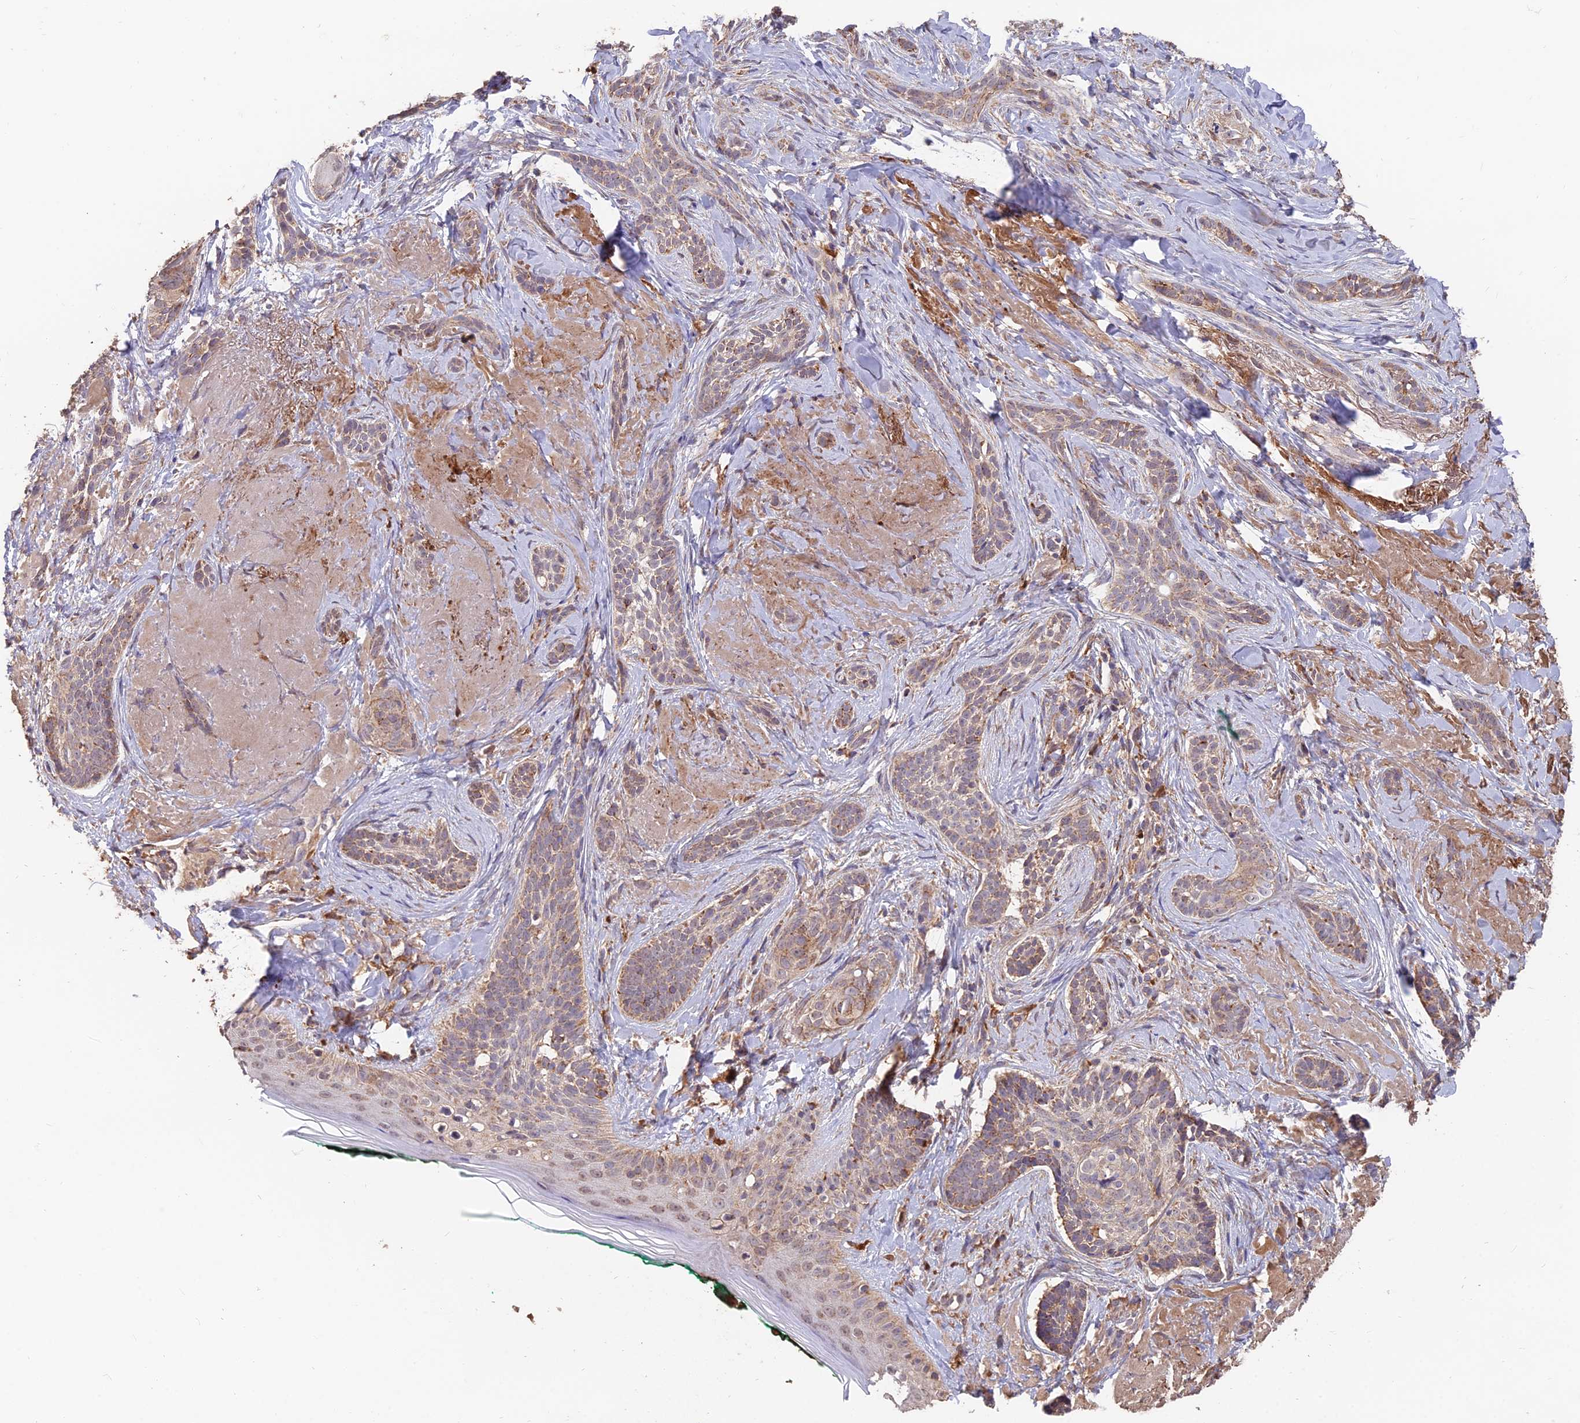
{"staining": {"intensity": "weak", "quantity": ">75%", "location": "cytoplasmic/membranous"}, "tissue": "skin cancer", "cell_type": "Tumor cells", "image_type": "cancer", "snomed": [{"axis": "morphology", "description": "Basal cell carcinoma"}, {"axis": "topography", "description": "Skin"}], "caption": "Immunohistochemistry histopathology image of neoplastic tissue: human skin cancer (basal cell carcinoma) stained using immunohistochemistry (IHC) demonstrates low levels of weak protein expression localized specifically in the cytoplasmic/membranous of tumor cells, appearing as a cytoplasmic/membranous brown color.", "gene": "IFT22", "patient": {"sex": "male", "age": 71}}